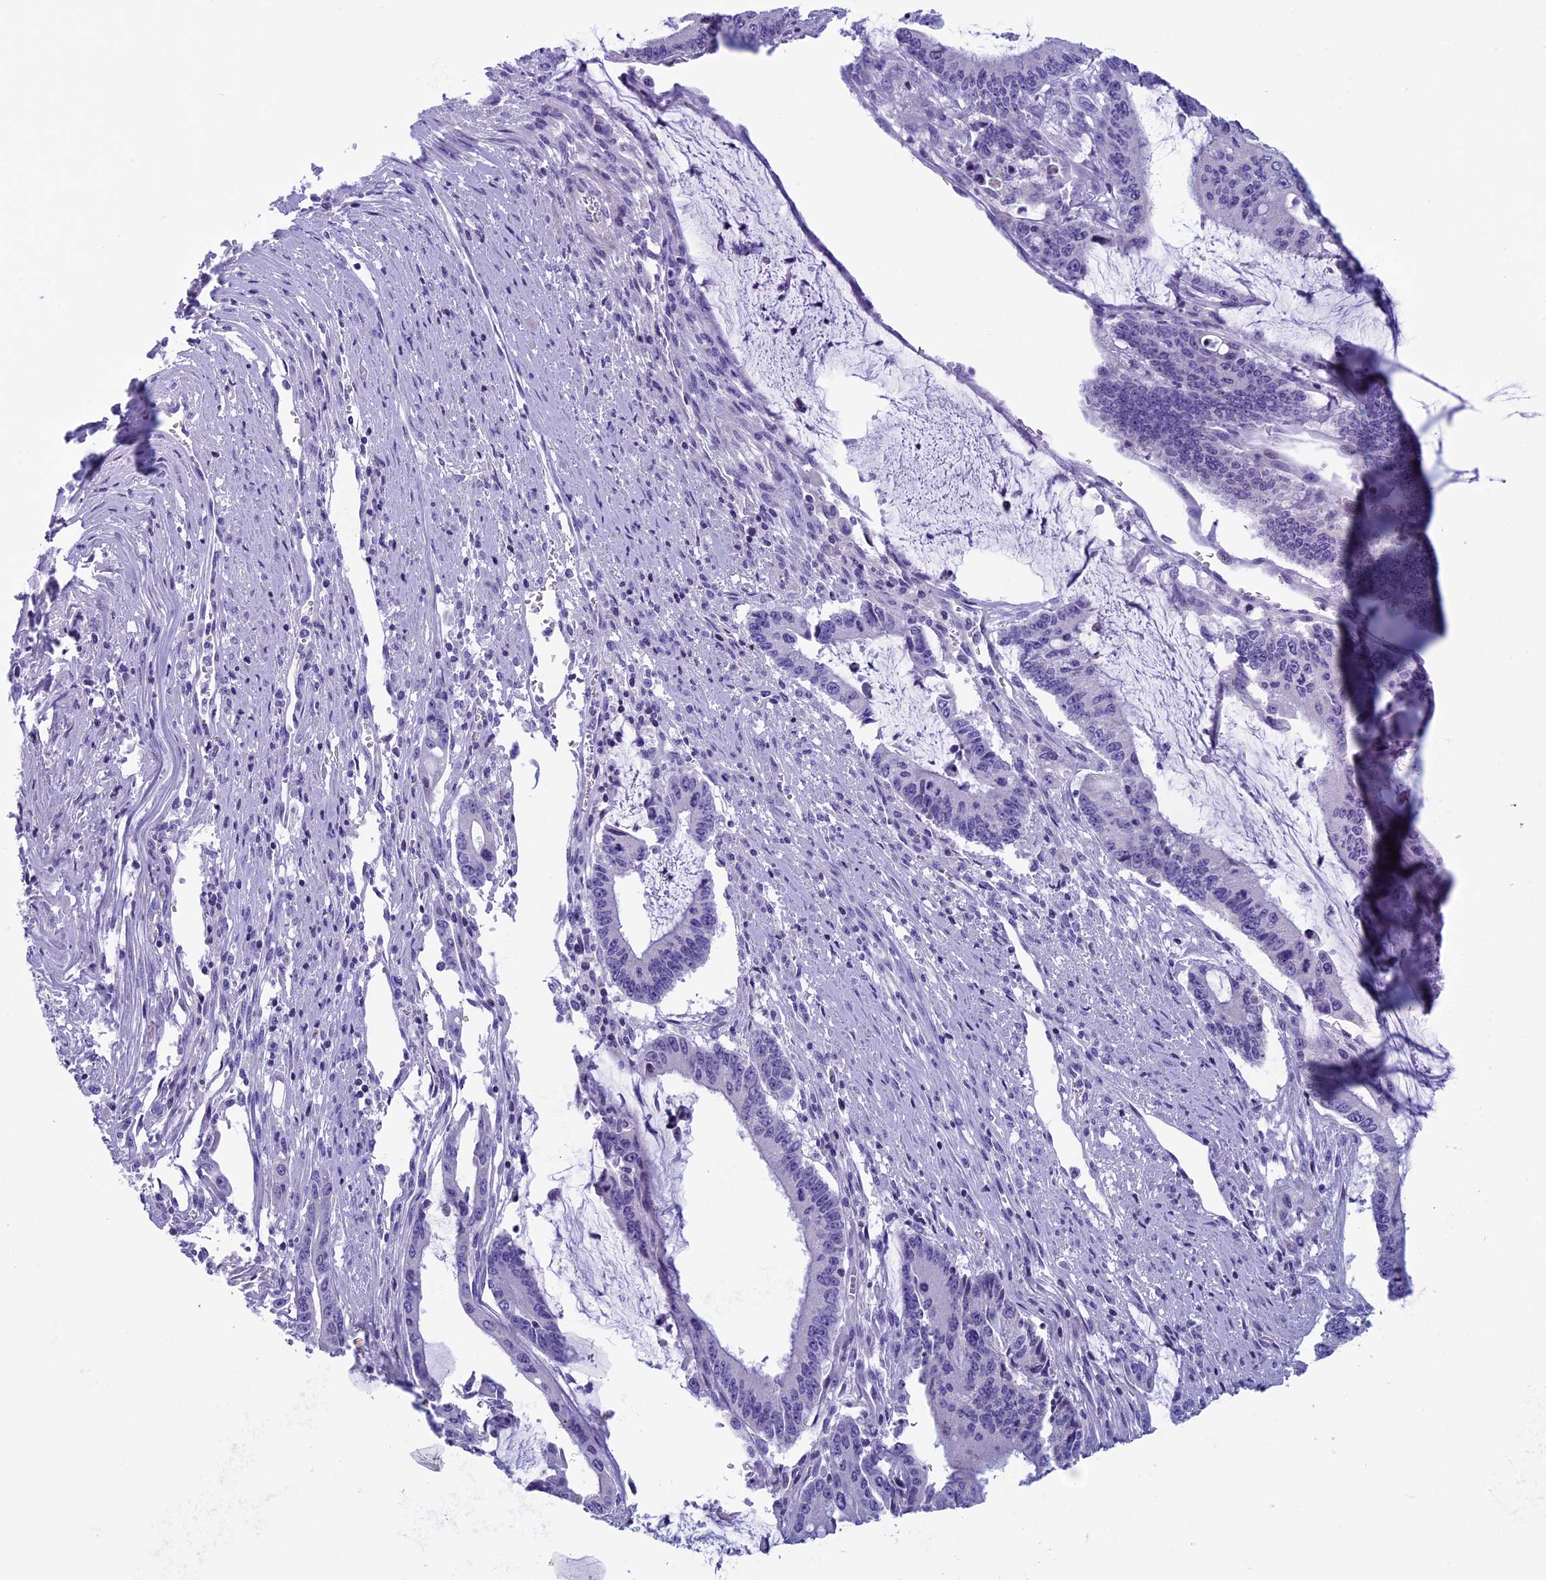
{"staining": {"intensity": "negative", "quantity": "none", "location": "none"}, "tissue": "pancreatic cancer", "cell_type": "Tumor cells", "image_type": "cancer", "snomed": [{"axis": "morphology", "description": "Adenocarcinoma, NOS"}, {"axis": "topography", "description": "Pancreas"}], "caption": "IHC image of human pancreatic cancer (adenocarcinoma) stained for a protein (brown), which shows no expression in tumor cells.", "gene": "ZNF563", "patient": {"sex": "female", "age": 50}}